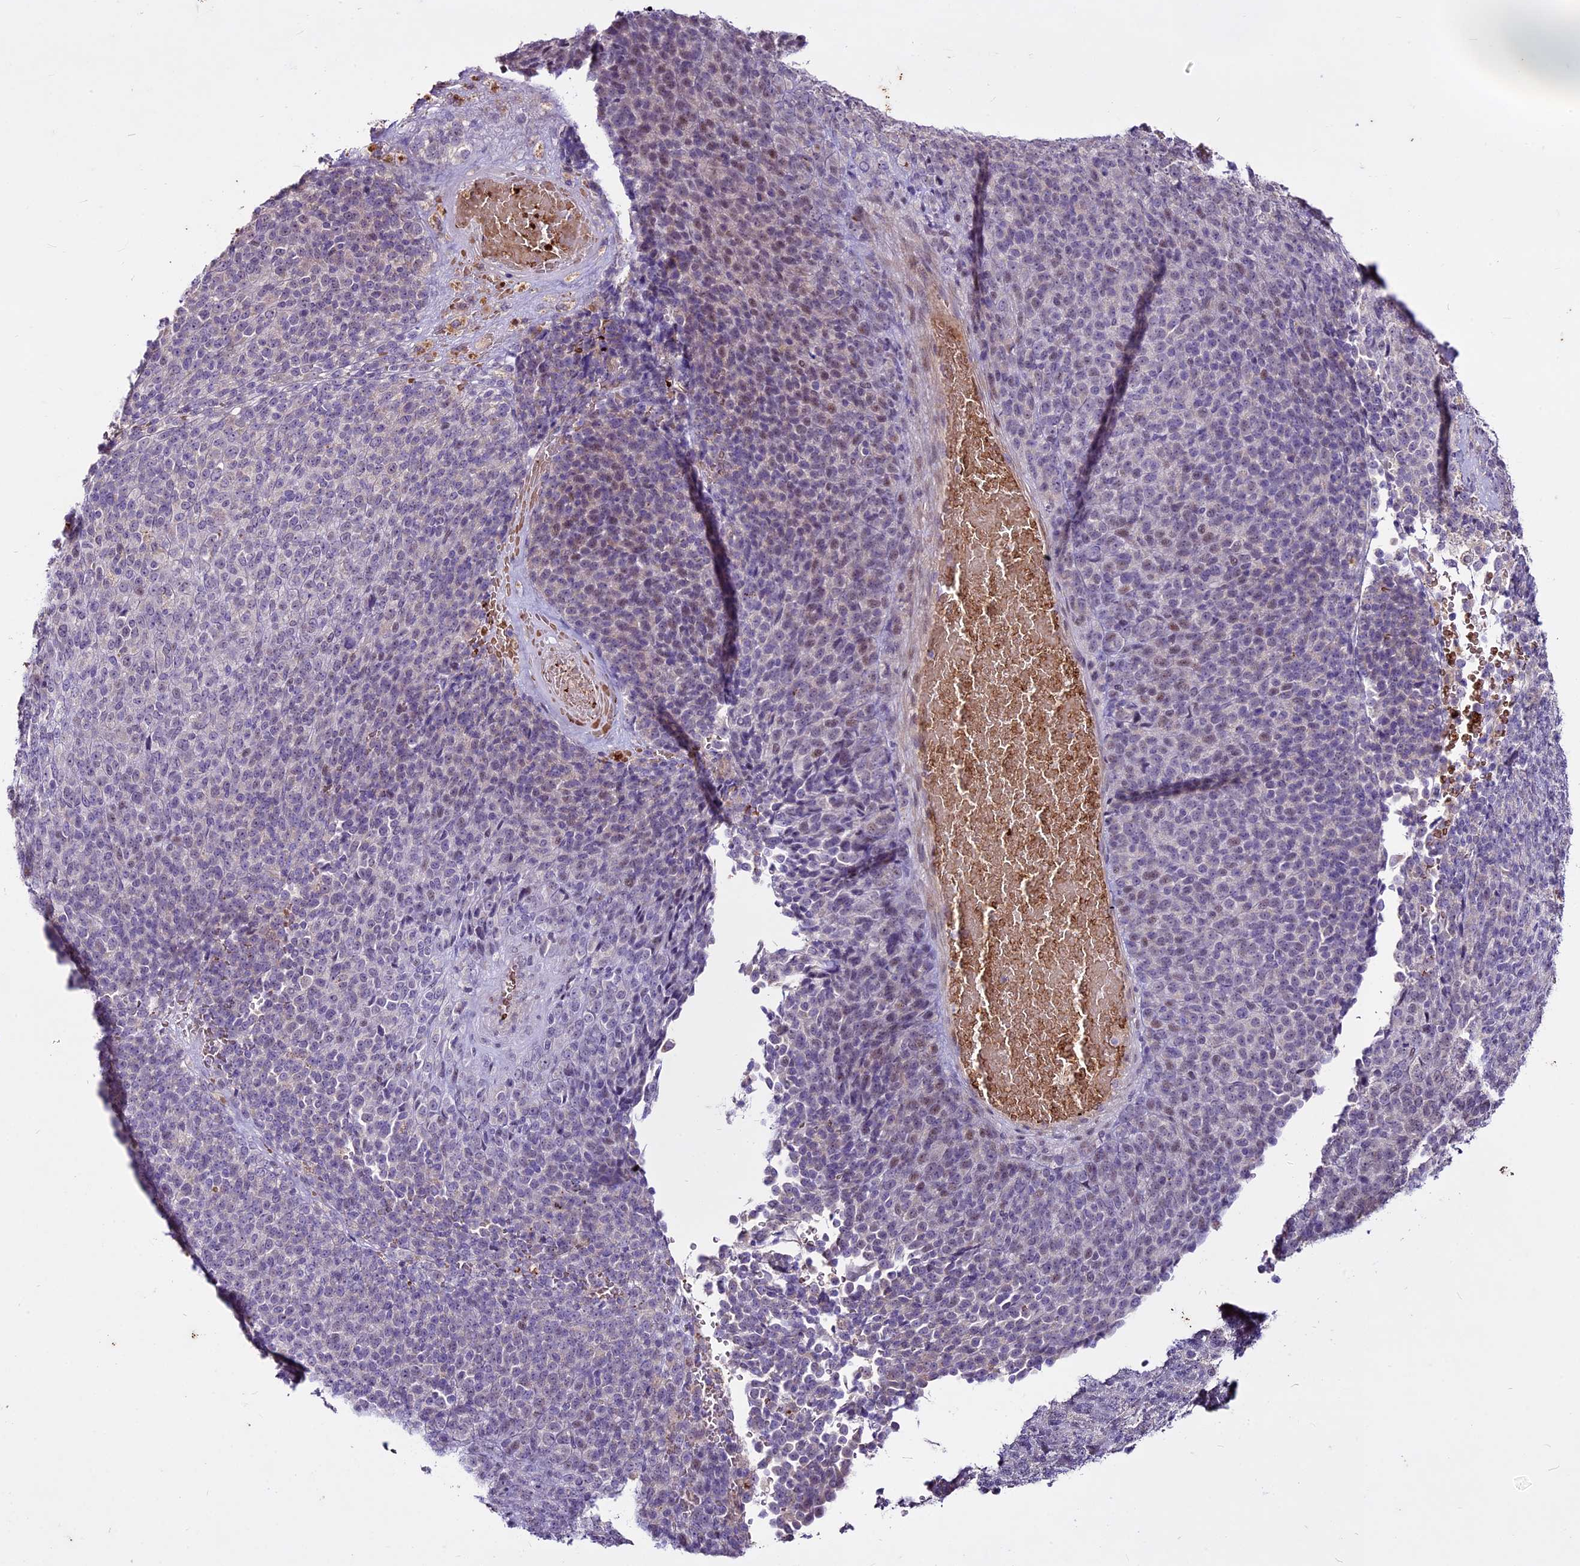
{"staining": {"intensity": "weak", "quantity": "<25%", "location": "nuclear"}, "tissue": "melanoma", "cell_type": "Tumor cells", "image_type": "cancer", "snomed": [{"axis": "morphology", "description": "Malignant melanoma, Metastatic site"}, {"axis": "topography", "description": "Brain"}], "caption": "Immunohistochemistry histopathology image of neoplastic tissue: malignant melanoma (metastatic site) stained with DAB exhibits no significant protein staining in tumor cells.", "gene": "SUSD3", "patient": {"sex": "female", "age": 56}}